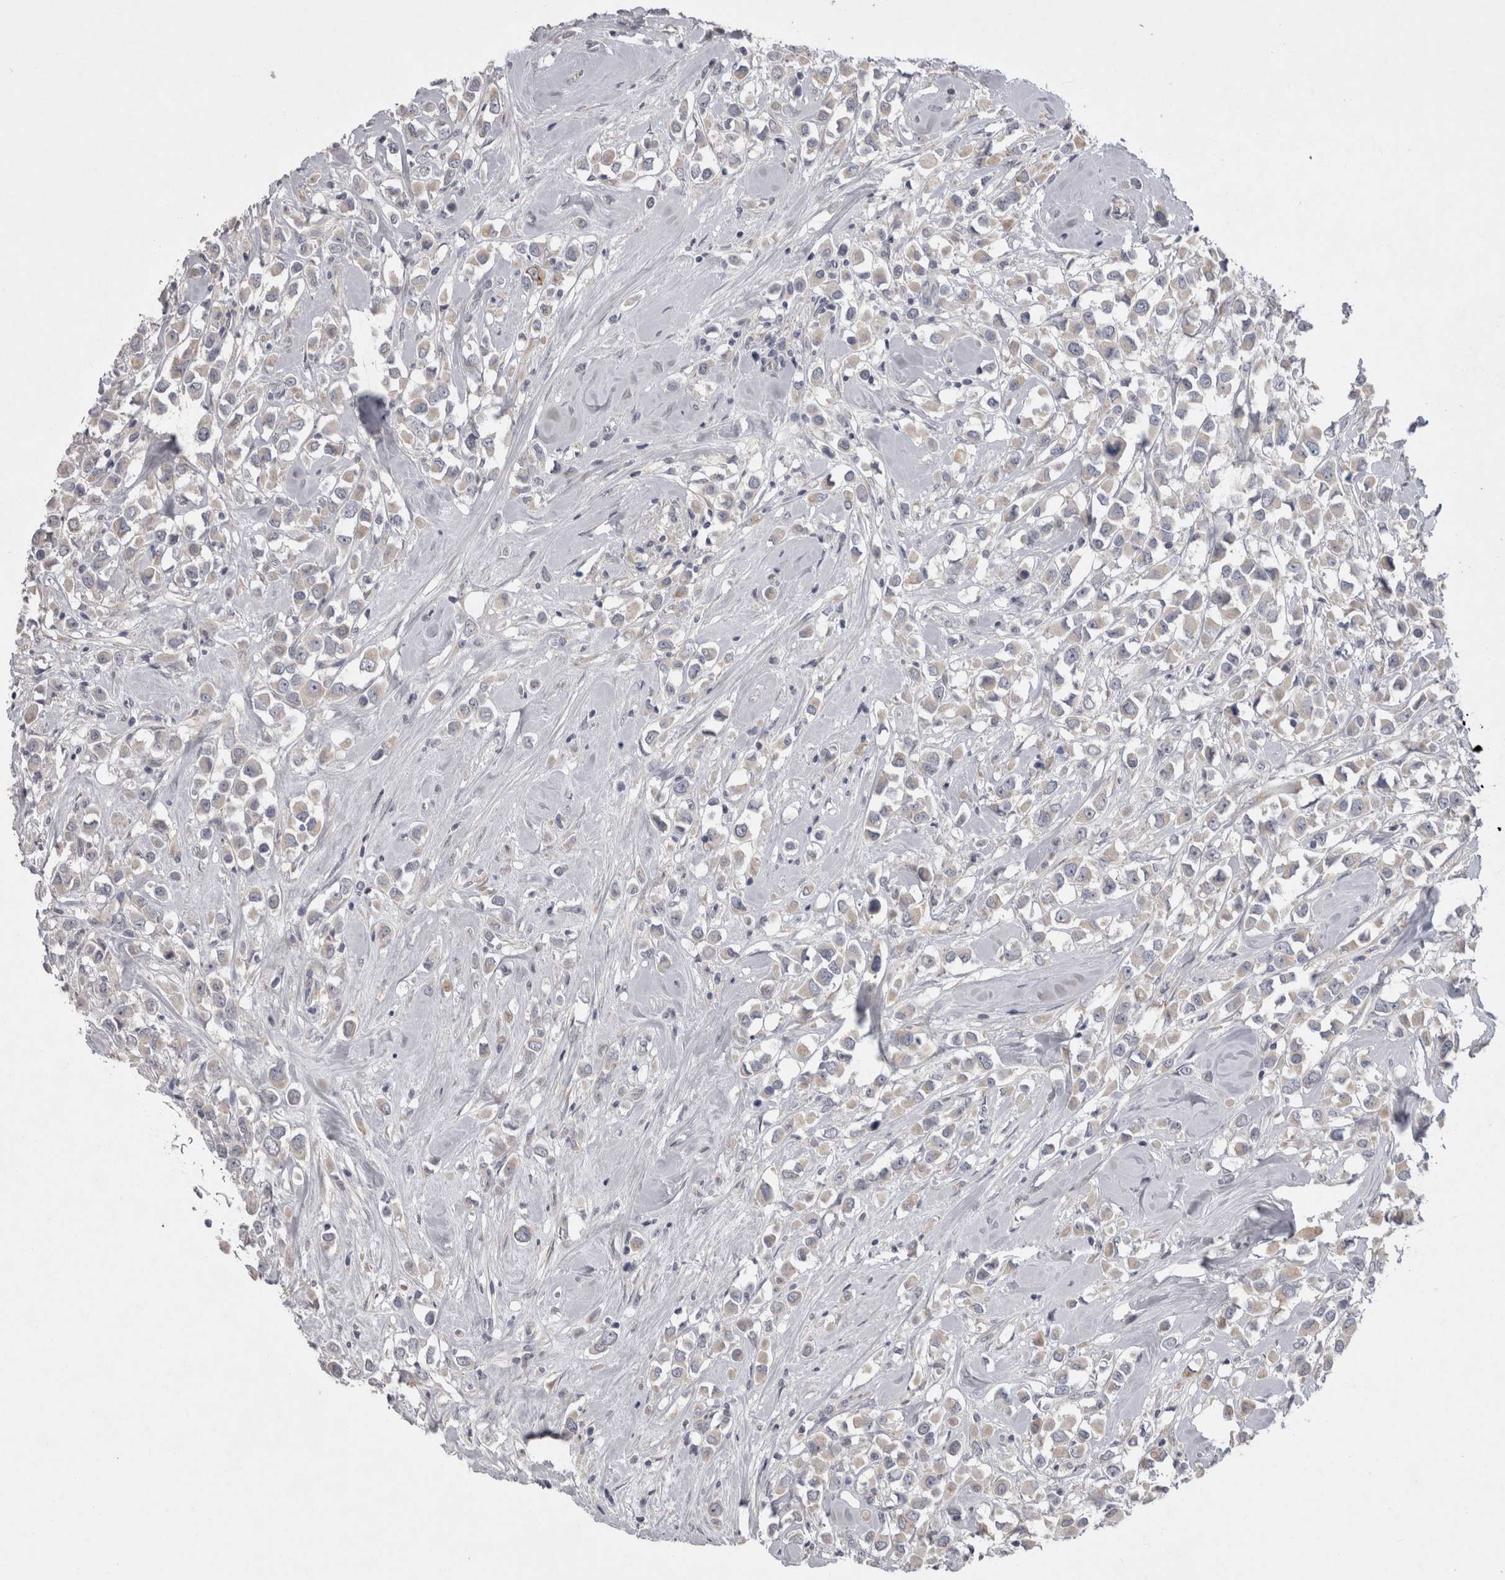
{"staining": {"intensity": "negative", "quantity": "none", "location": "none"}, "tissue": "breast cancer", "cell_type": "Tumor cells", "image_type": "cancer", "snomed": [{"axis": "morphology", "description": "Duct carcinoma"}, {"axis": "topography", "description": "Breast"}], "caption": "Tumor cells are negative for brown protein staining in breast cancer (intraductal carcinoma).", "gene": "LRRC40", "patient": {"sex": "female", "age": 61}}